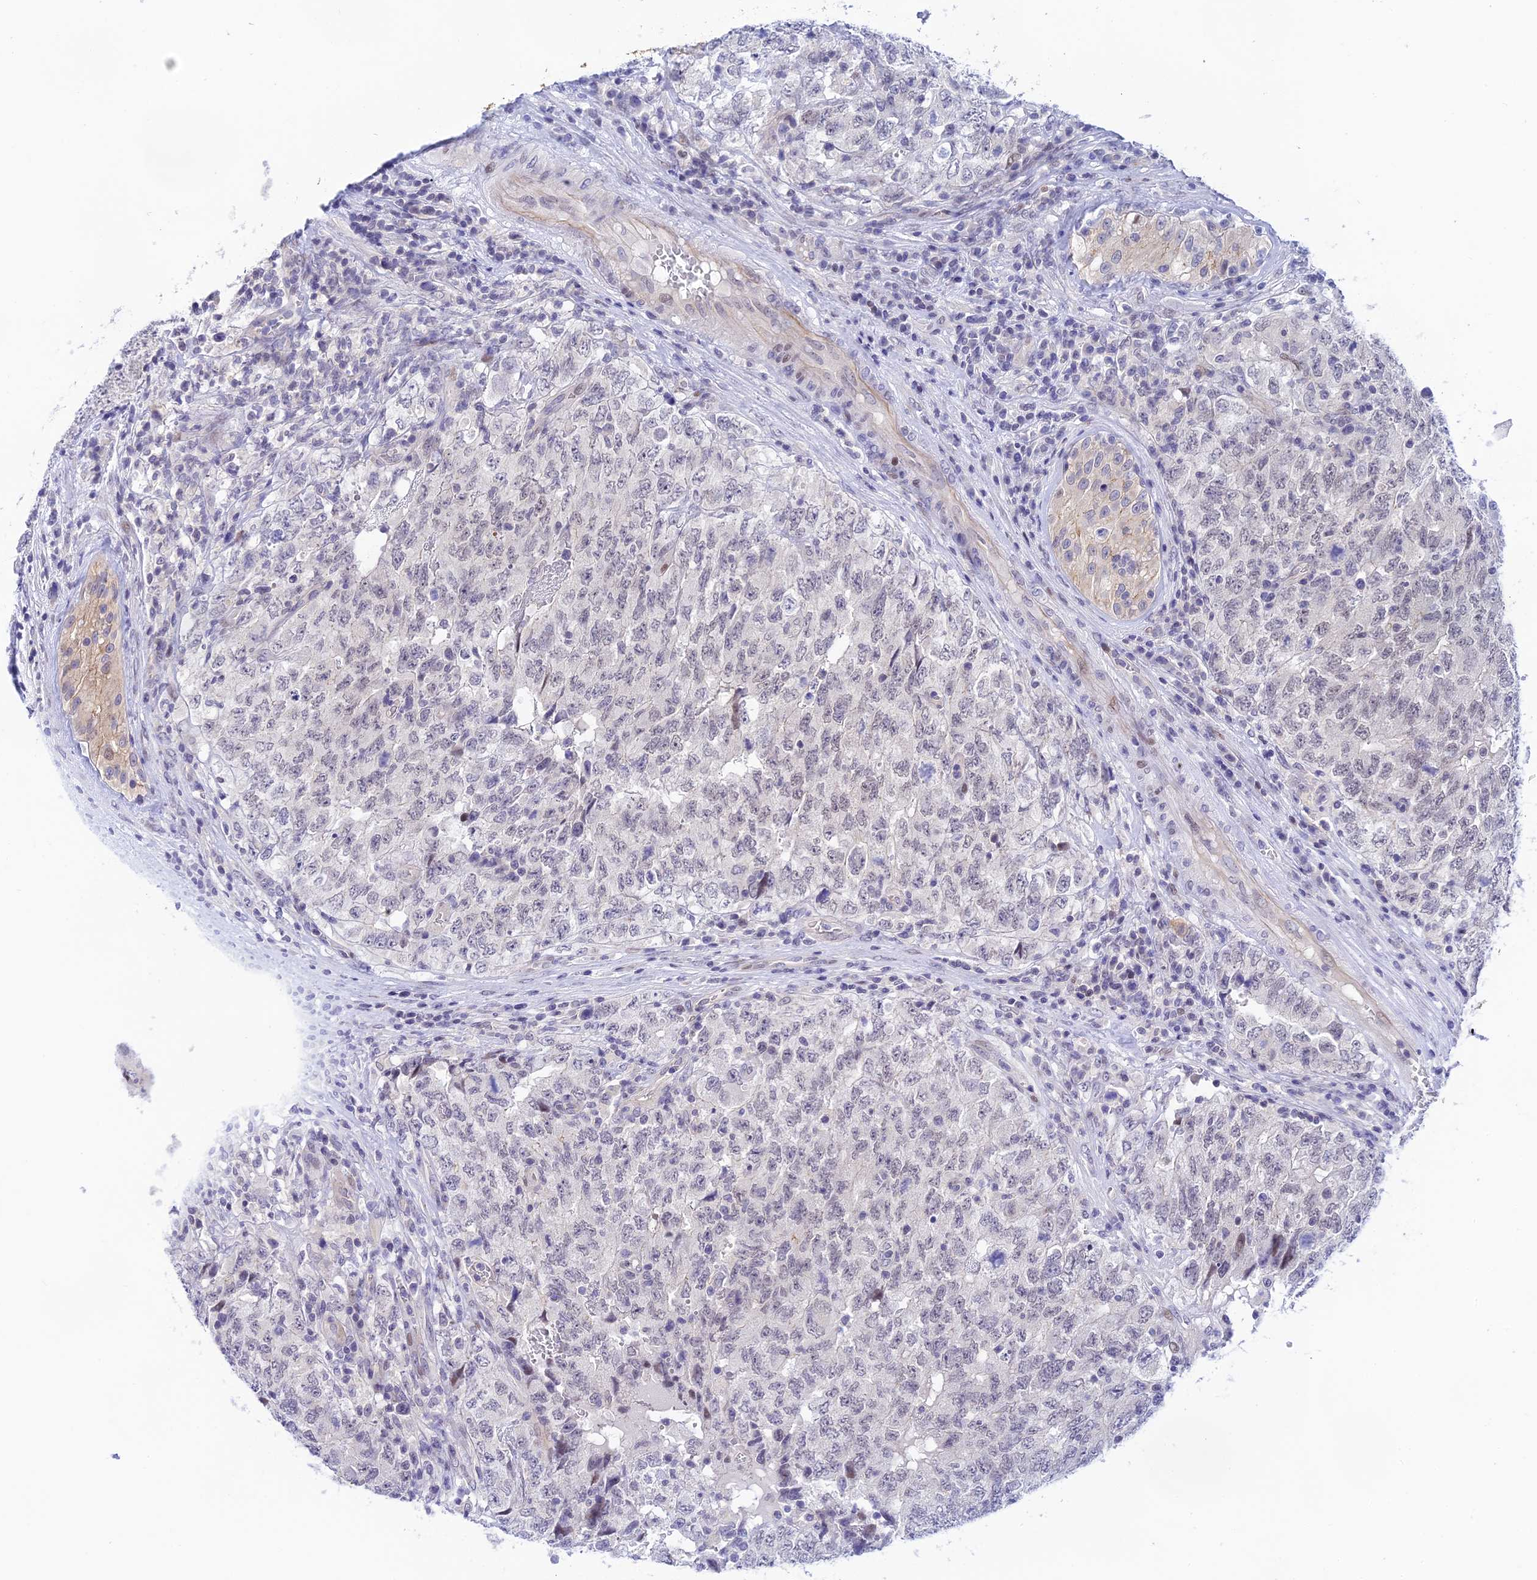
{"staining": {"intensity": "negative", "quantity": "none", "location": "none"}, "tissue": "testis cancer", "cell_type": "Tumor cells", "image_type": "cancer", "snomed": [{"axis": "morphology", "description": "Carcinoma, Embryonal, NOS"}, {"axis": "topography", "description": "Testis"}], "caption": "This is a photomicrograph of IHC staining of testis cancer (embryonal carcinoma), which shows no staining in tumor cells.", "gene": "RASGEF1B", "patient": {"sex": "male", "age": 34}}